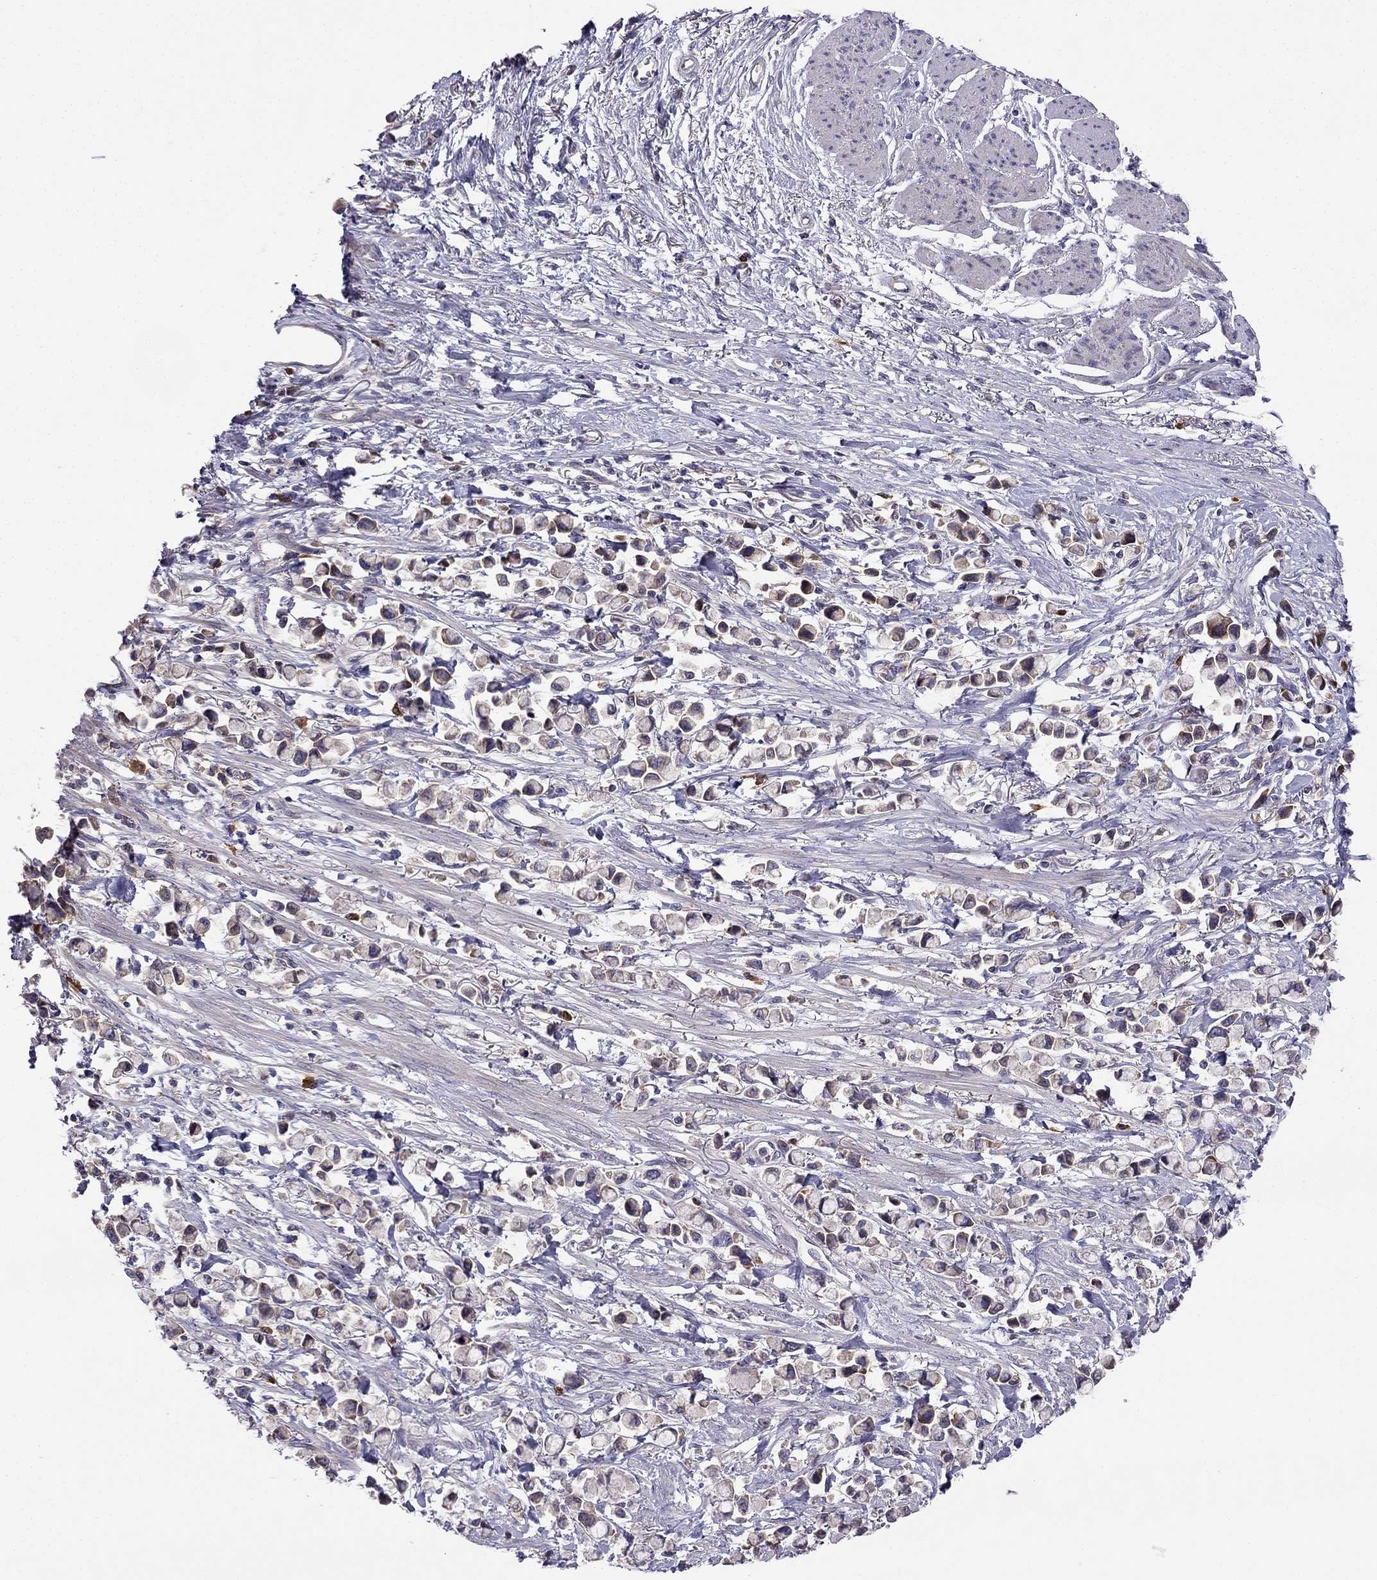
{"staining": {"intensity": "moderate", "quantity": "25%-75%", "location": "cytoplasmic/membranous"}, "tissue": "stomach cancer", "cell_type": "Tumor cells", "image_type": "cancer", "snomed": [{"axis": "morphology", "description": "Adenocarcinoma, NOS"}, {"axis": "topography", "description": "Stomach"}], "caption": "Adenocarcinoma (stomach) stained with DAB IHC reveals medium levels of moderate cytoplasmic/membranous expression in about 25%-75% of tumor cells. The staining was performed using DAB to visualize the protein expression in brown, while the nuclei were stained in blue with hematoxylin (Magnification: 20x).", "gene": "STXBP5", "patient": {"sex": "female", "age": 81}}